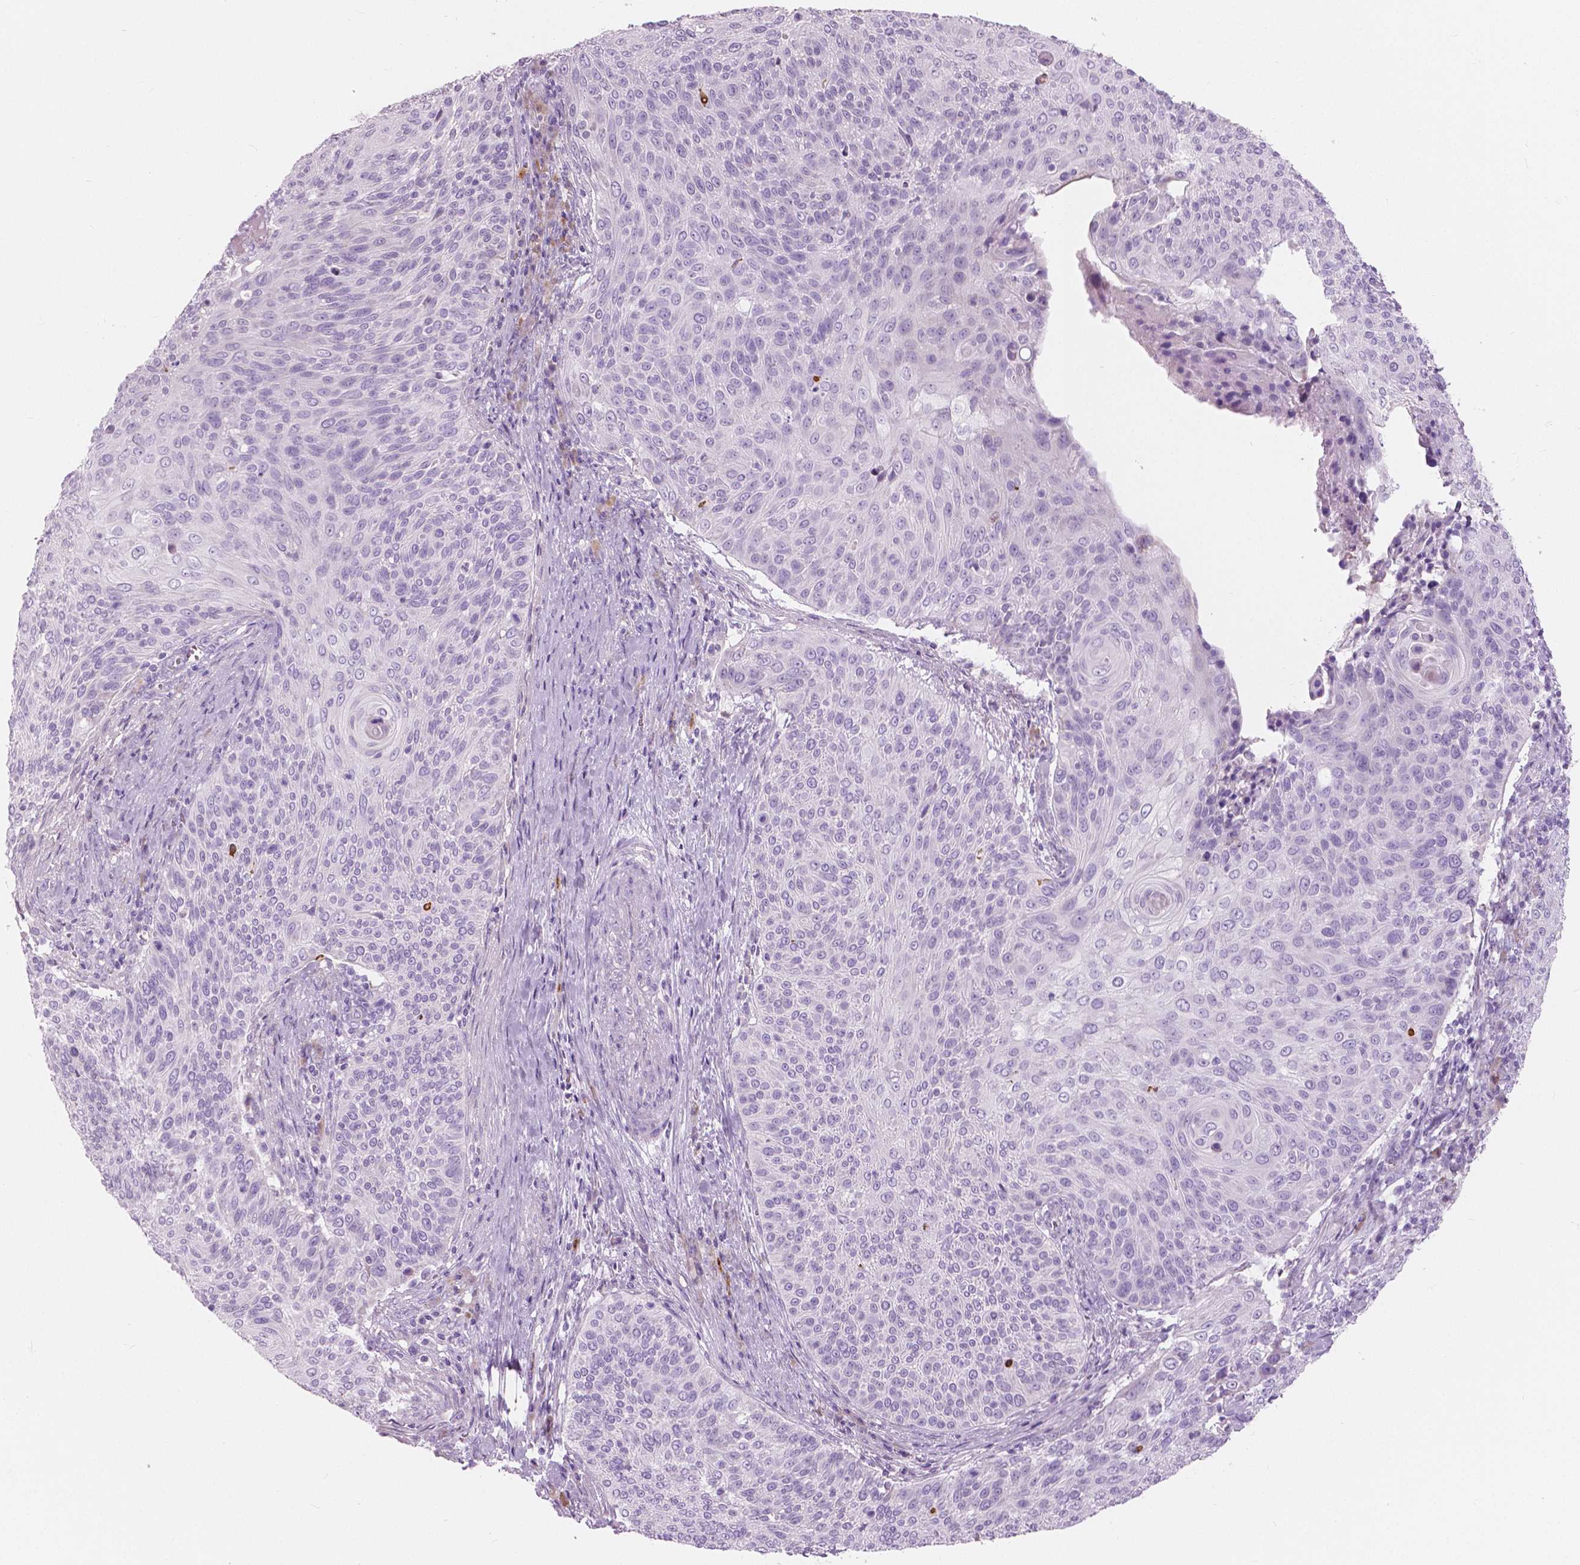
{"staining": {"intensity": "negative", "quantity": "none", "location": "none"}, "tissue": "cervical cancer", "cell_type": "Tumor cells", "image_type": "cancer", "snomed": [{"axis": "morphology", "description": "Squamous cell carcinoma, NOS"}, {"axis": "topography", "description": "Cervix"}], "caption": "Cervical cancer (squamous cell carcinoma) was stained to show a protein in brown. There is no significant positivity in tumor cells.", "gene": "CXCR2", "patient": {"sex": "female", "age": 31}}